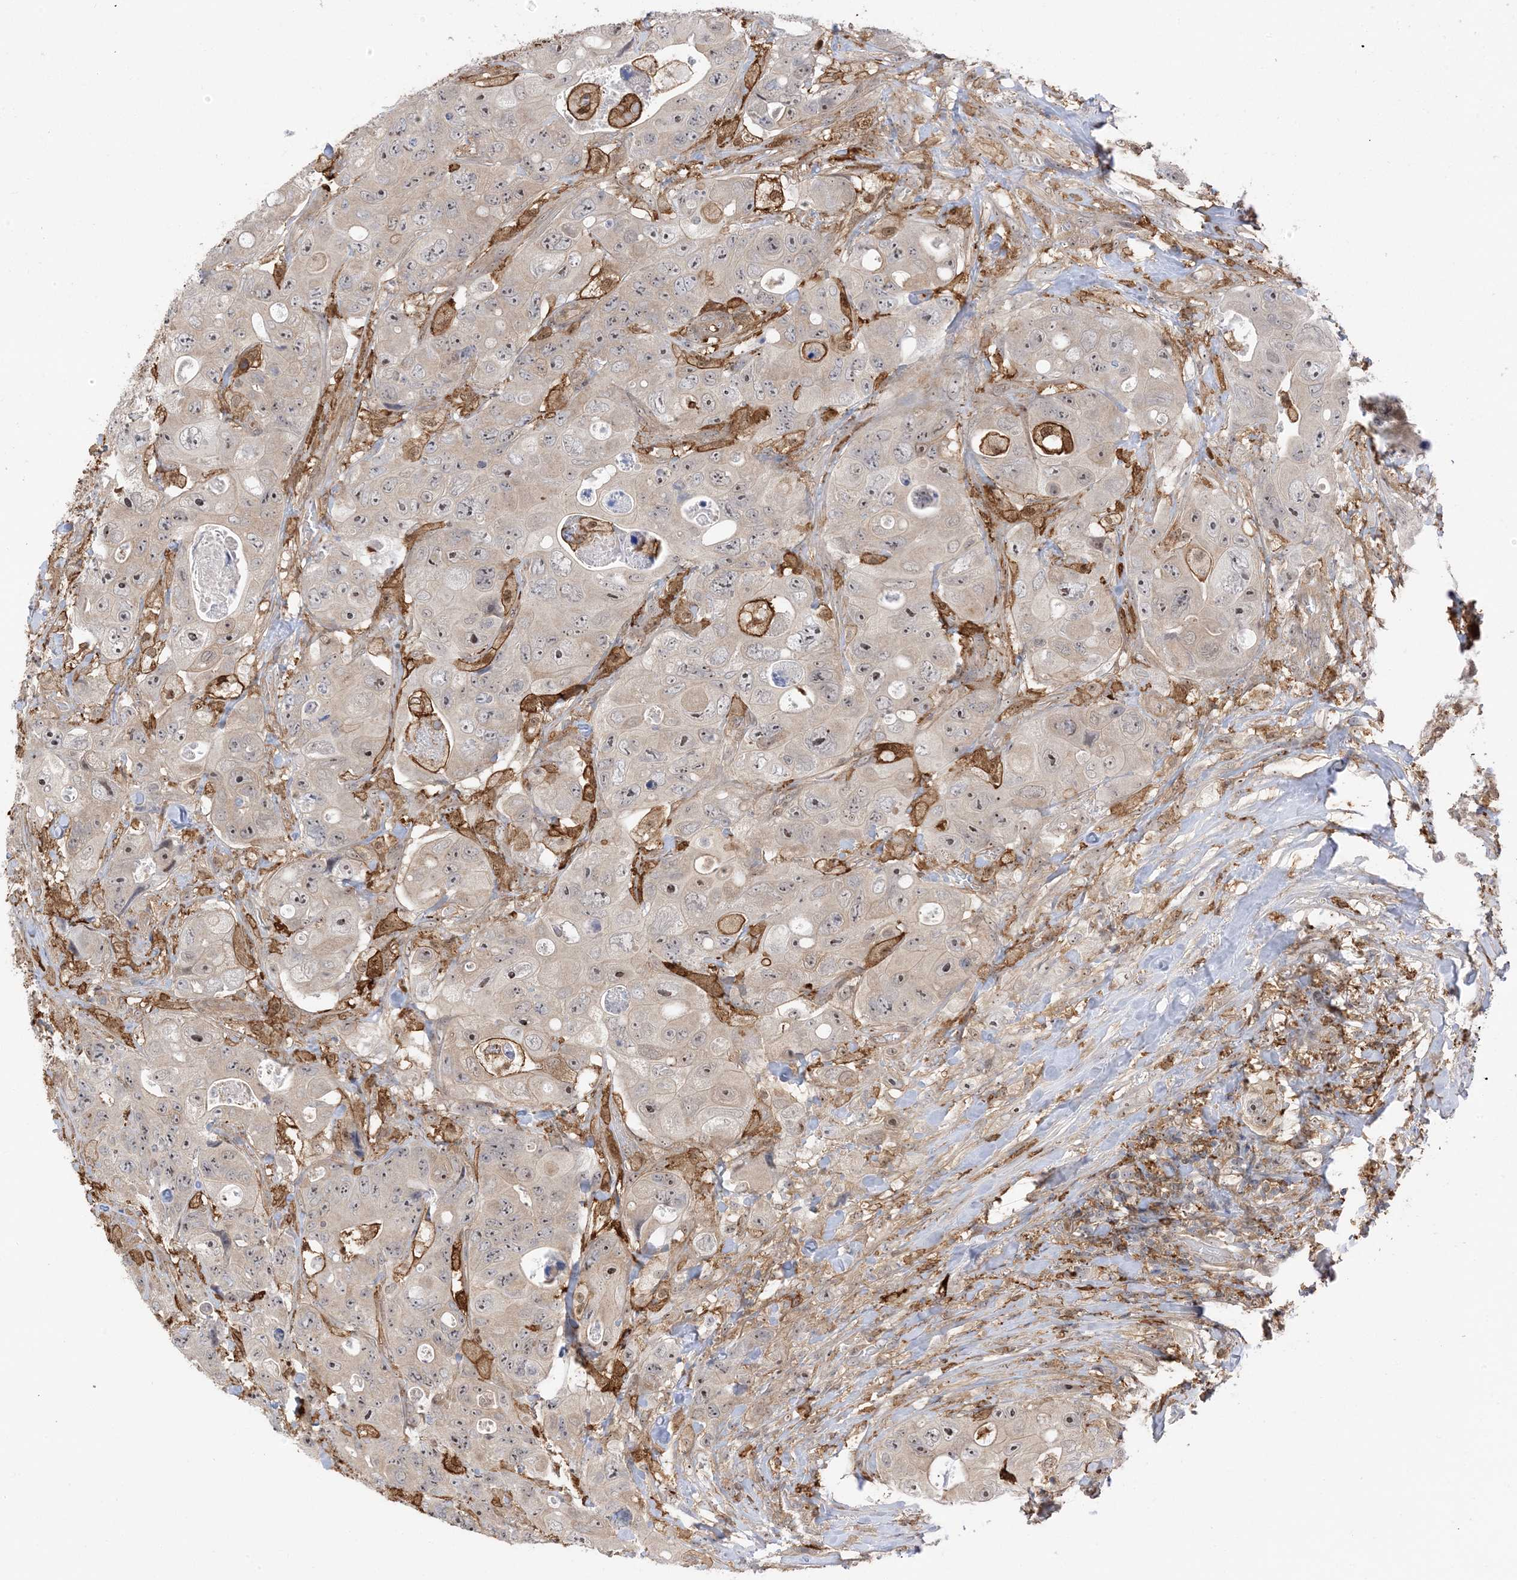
{"staining": {"intensity": "negative", "quantity": "none", "location": "none"}, "tissue": "colorectal cancer", "cell_type": "Tumor cells", "image_type": "cancer", "snomed": [{"axis": "morphology", "description": "Adenocarcinoma, NOS"}, {"axis": "topography", "description": "Colon"}], "caption": "Tumor cells show no significant protein expression in colorectal cancer (adenocarcinoma). The staining was performed using DAB to visualize the protein expression in brown, while the nuclei were stained in blue with hematoxylin (Magnification: 20x).", "gene": "PHACTR2", "patient": {"sex": "female", "age": 46}}